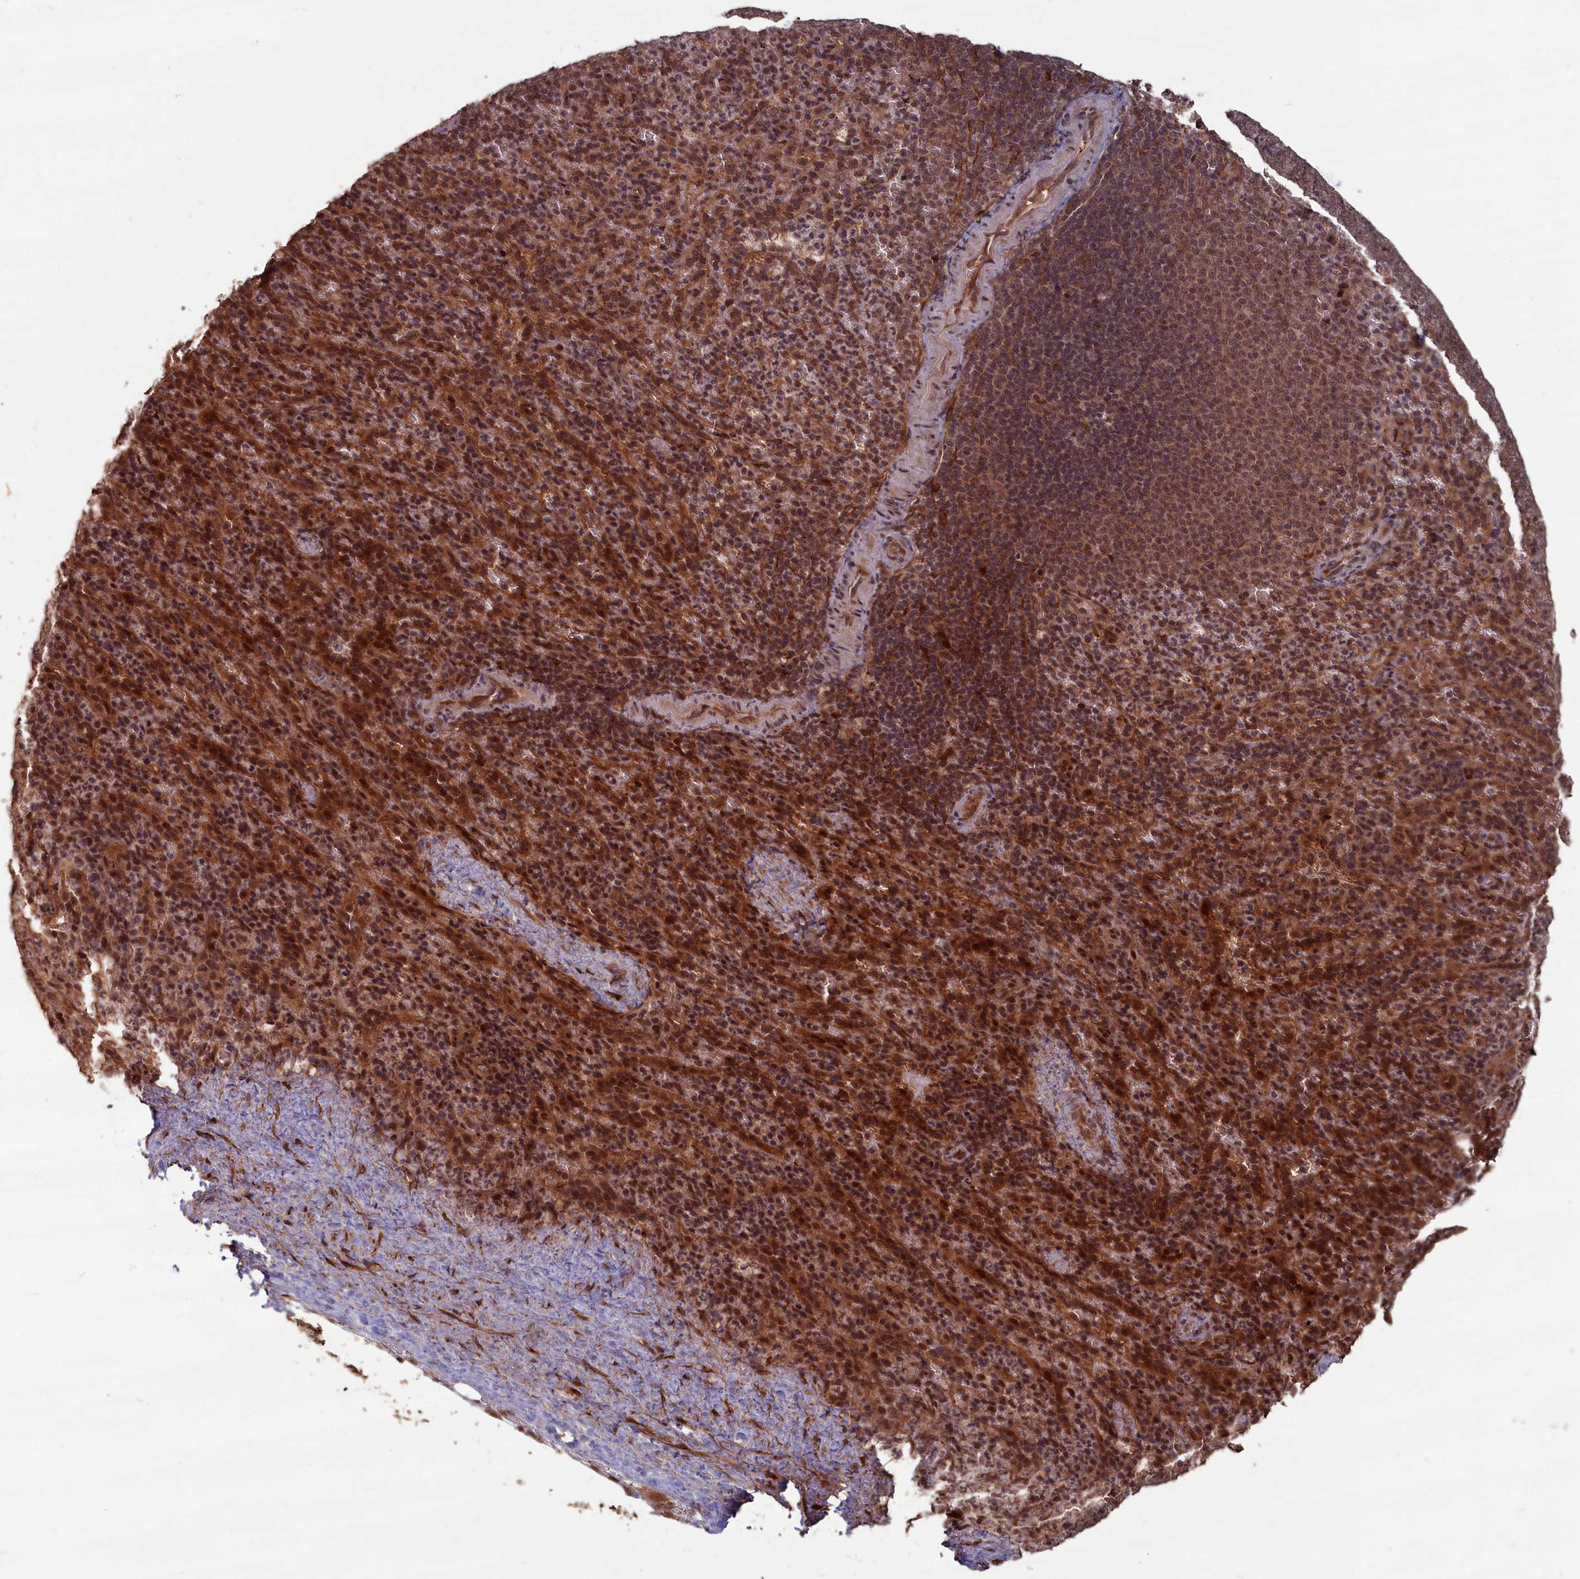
{"staining": {"intensity": "moderate", "quantity": "25%-75%", "location": "cytoplasmic/membranous,nuclear"}, "tissue": "spleen", "cell_type": "Cells in red pulp", "image_type": "normal", "snomed": [{"axis": "morphology", "description": "Normal tissue, NOS"}, {"axis": "topography", "description": "Spleen"}], "caption": "Protein staining of benign spleen shows moderate cytoplasmic/membranous,nuclear expression in approximately 25%-75% of cells in red pulp. (DAB IHC, brown staining for protein, blue staining for nuclei).", "gene": "HIF3A", "patient": {"sex": "female", "age": 21}}